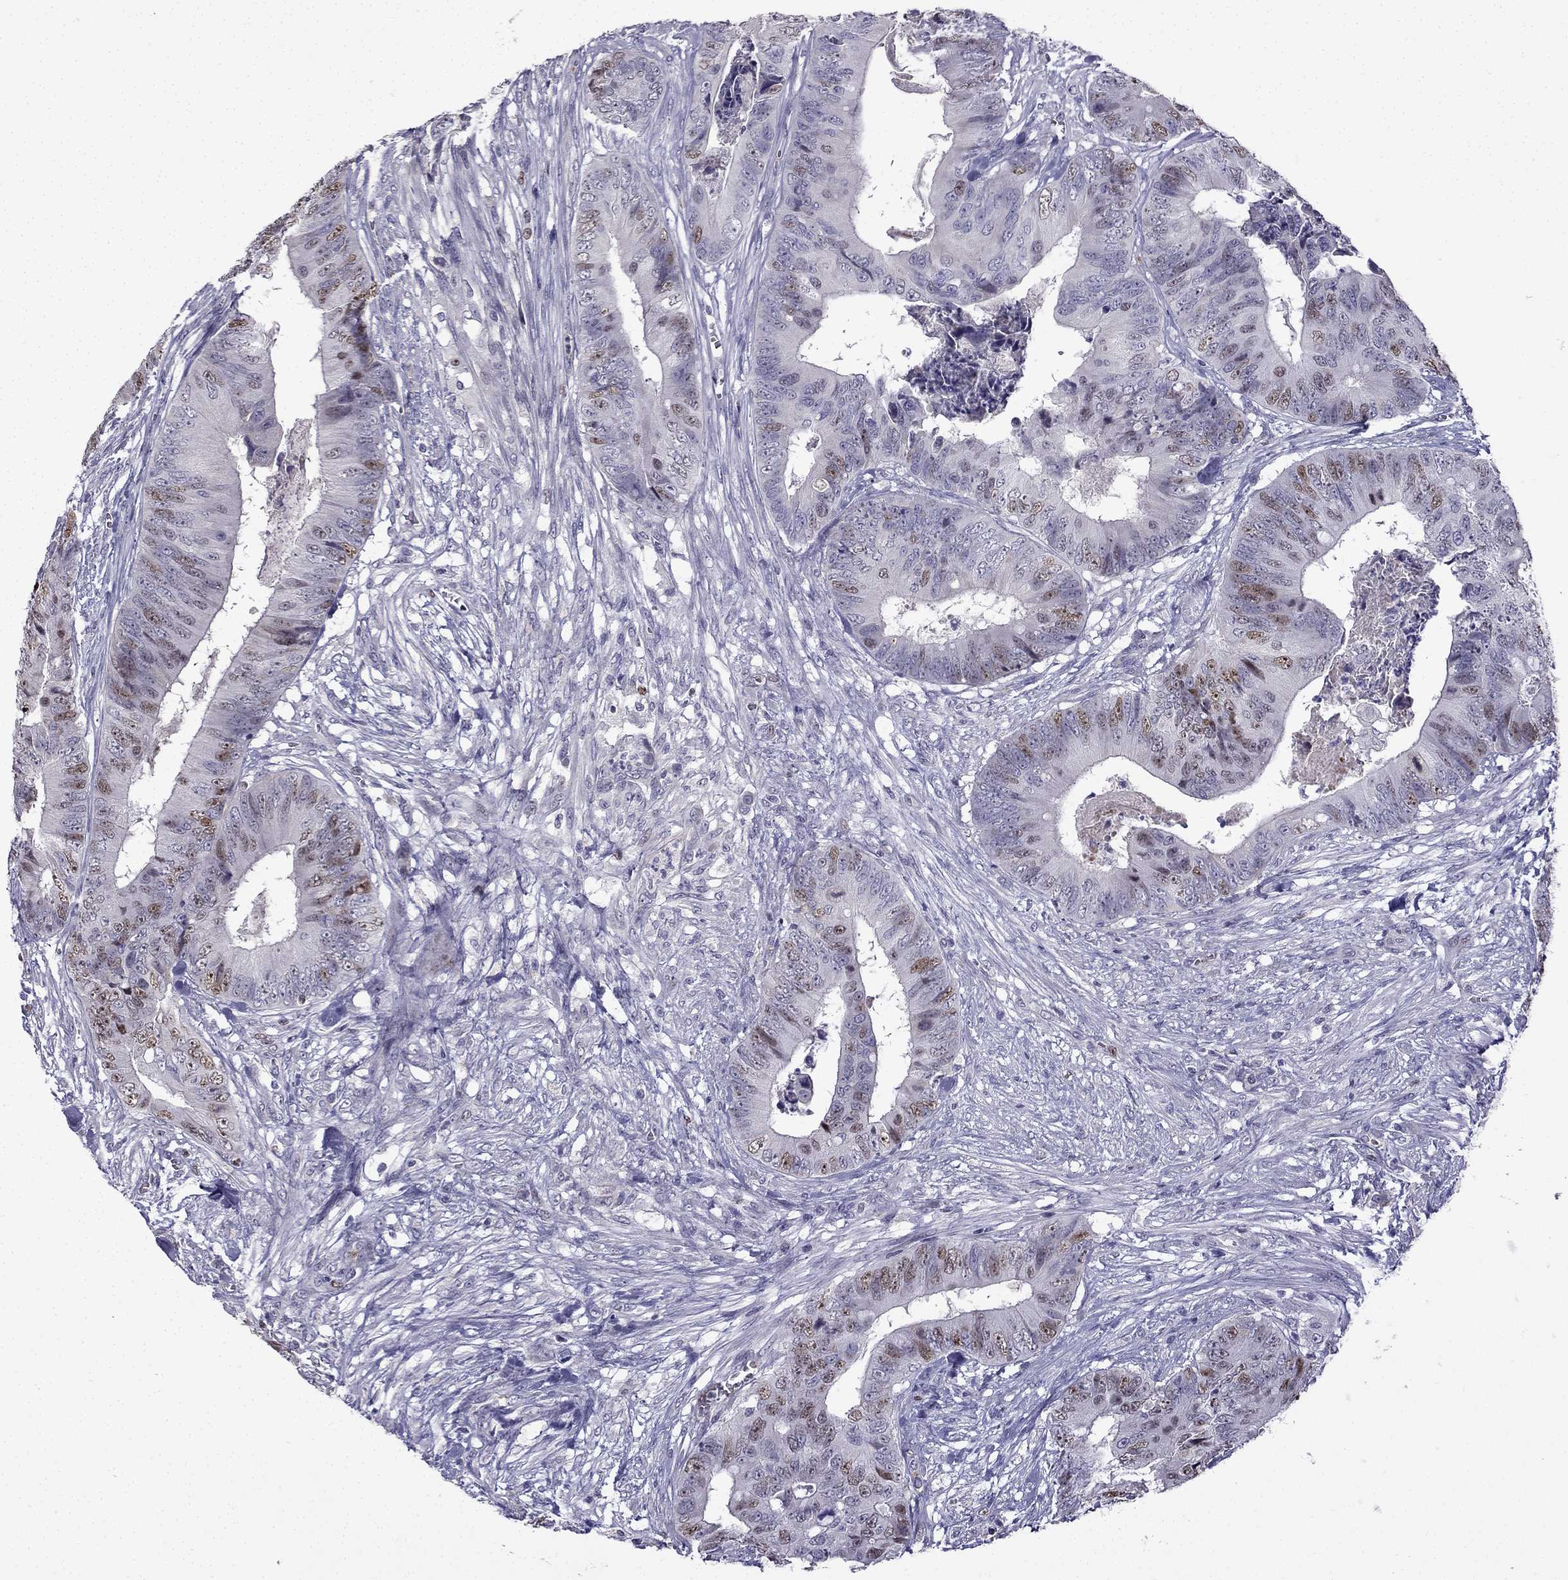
{"staining": {"intensity": "moderate", "quantity": "<25%", "location": "nuclear"}, "tissue": "colorectal cancer", "cell_type": "Tumor cells", "image_type": "cancer", "snomed": [{"axis": "morphology", "description": "Adenocarcinoma, NOS"}, {"axis": "topography", "description": "Colon"}], "caption": "Moderate nuclear protein staining is seen in about <25% of tumor cells in adenocarcinoma (colorectal).", "gene": "UHRF1", "patient": {"sex": "male", "age": 84}}